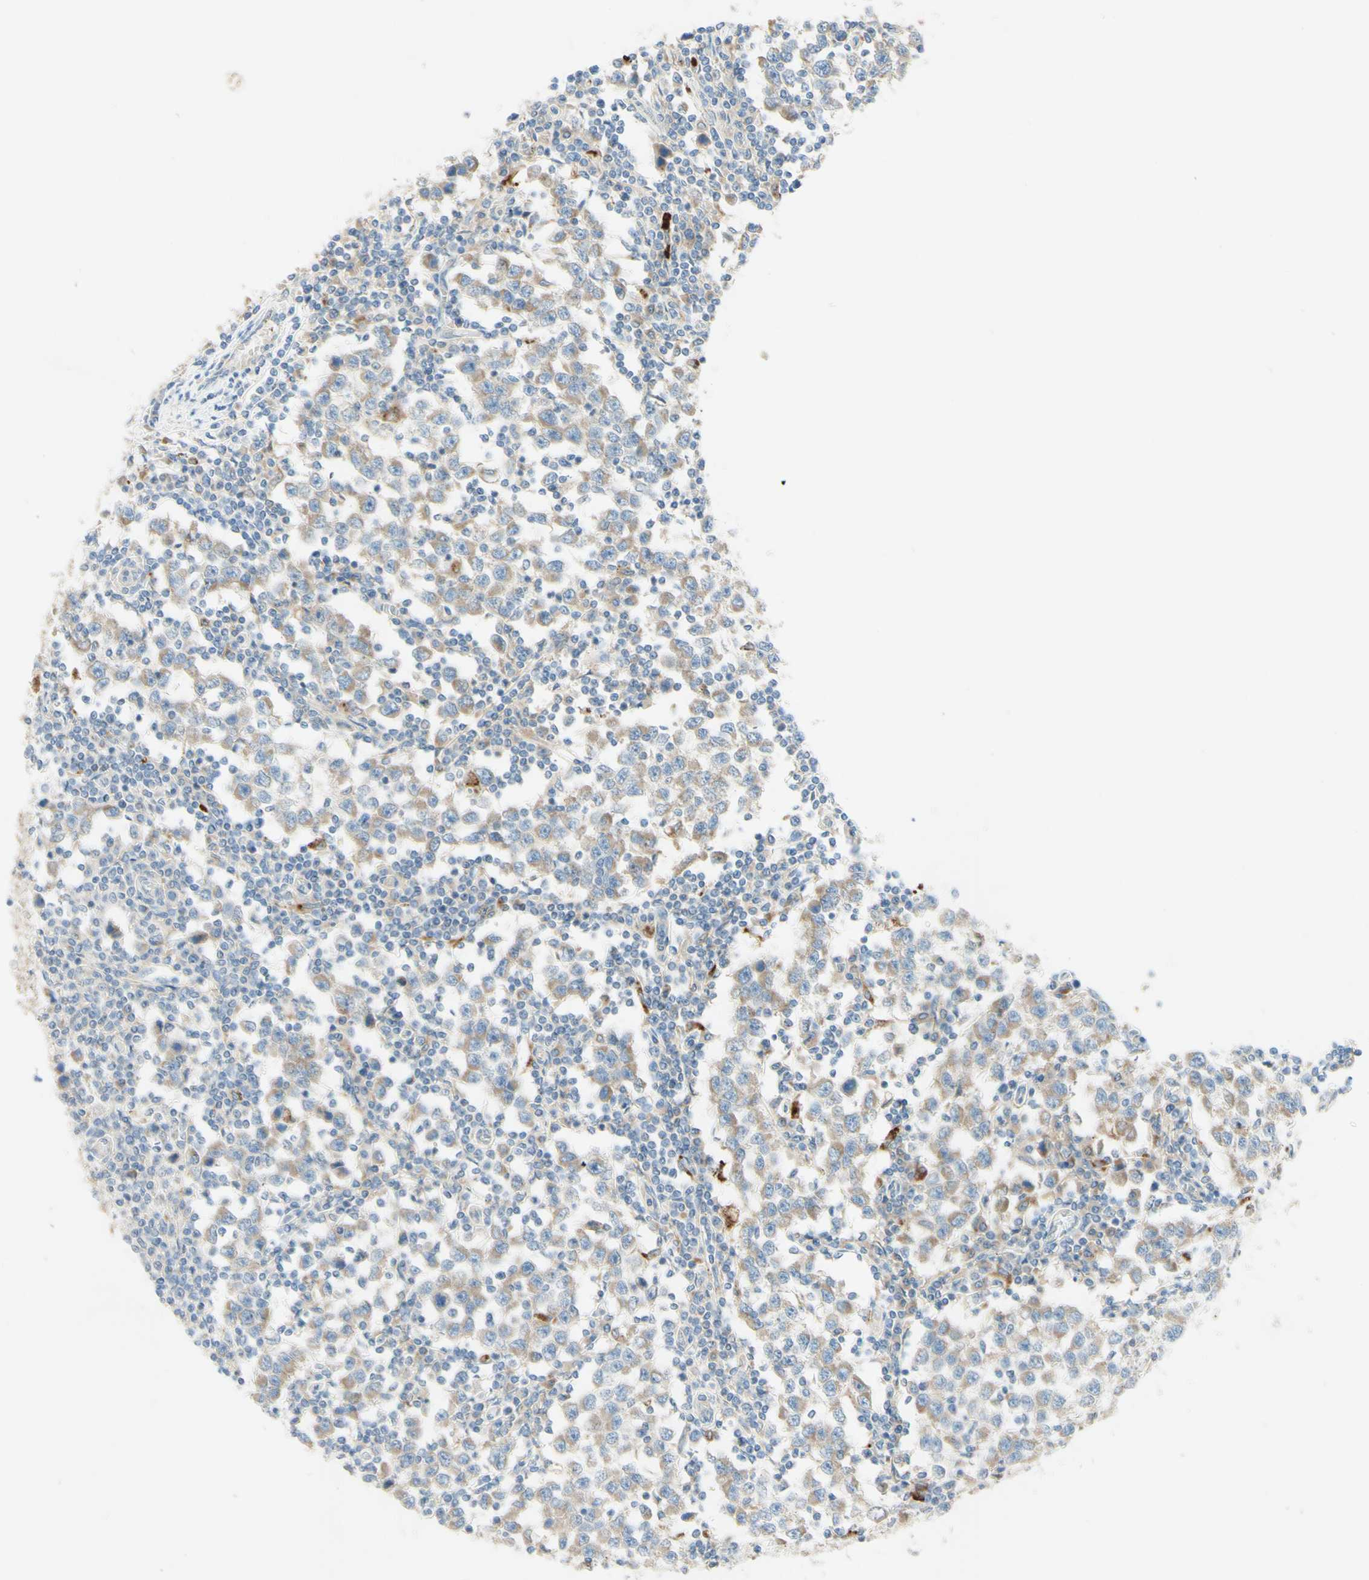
{"staining": {"intensity": "moderate", "quantity": ">75%", "location": "cytoplasmic/membranous"}, "tissue": "testis cancer", "cell_type": "Tumor cells", "image_type": "cancer", "snomed": [{"axis": "morphology", "description": "Seminoma, NOS"}, {"axis": "topography", "description": "Testis"}], "caption": "Moderate cytoplasmic/membranous protein staining is appreciated in approximately >75% of tumor cells in seminoma (testis). (Brightfield microscopy of DAB IHC at high magnification).", "gene": "ARMC10", "patient": {"sex": "male", "age": 65}}